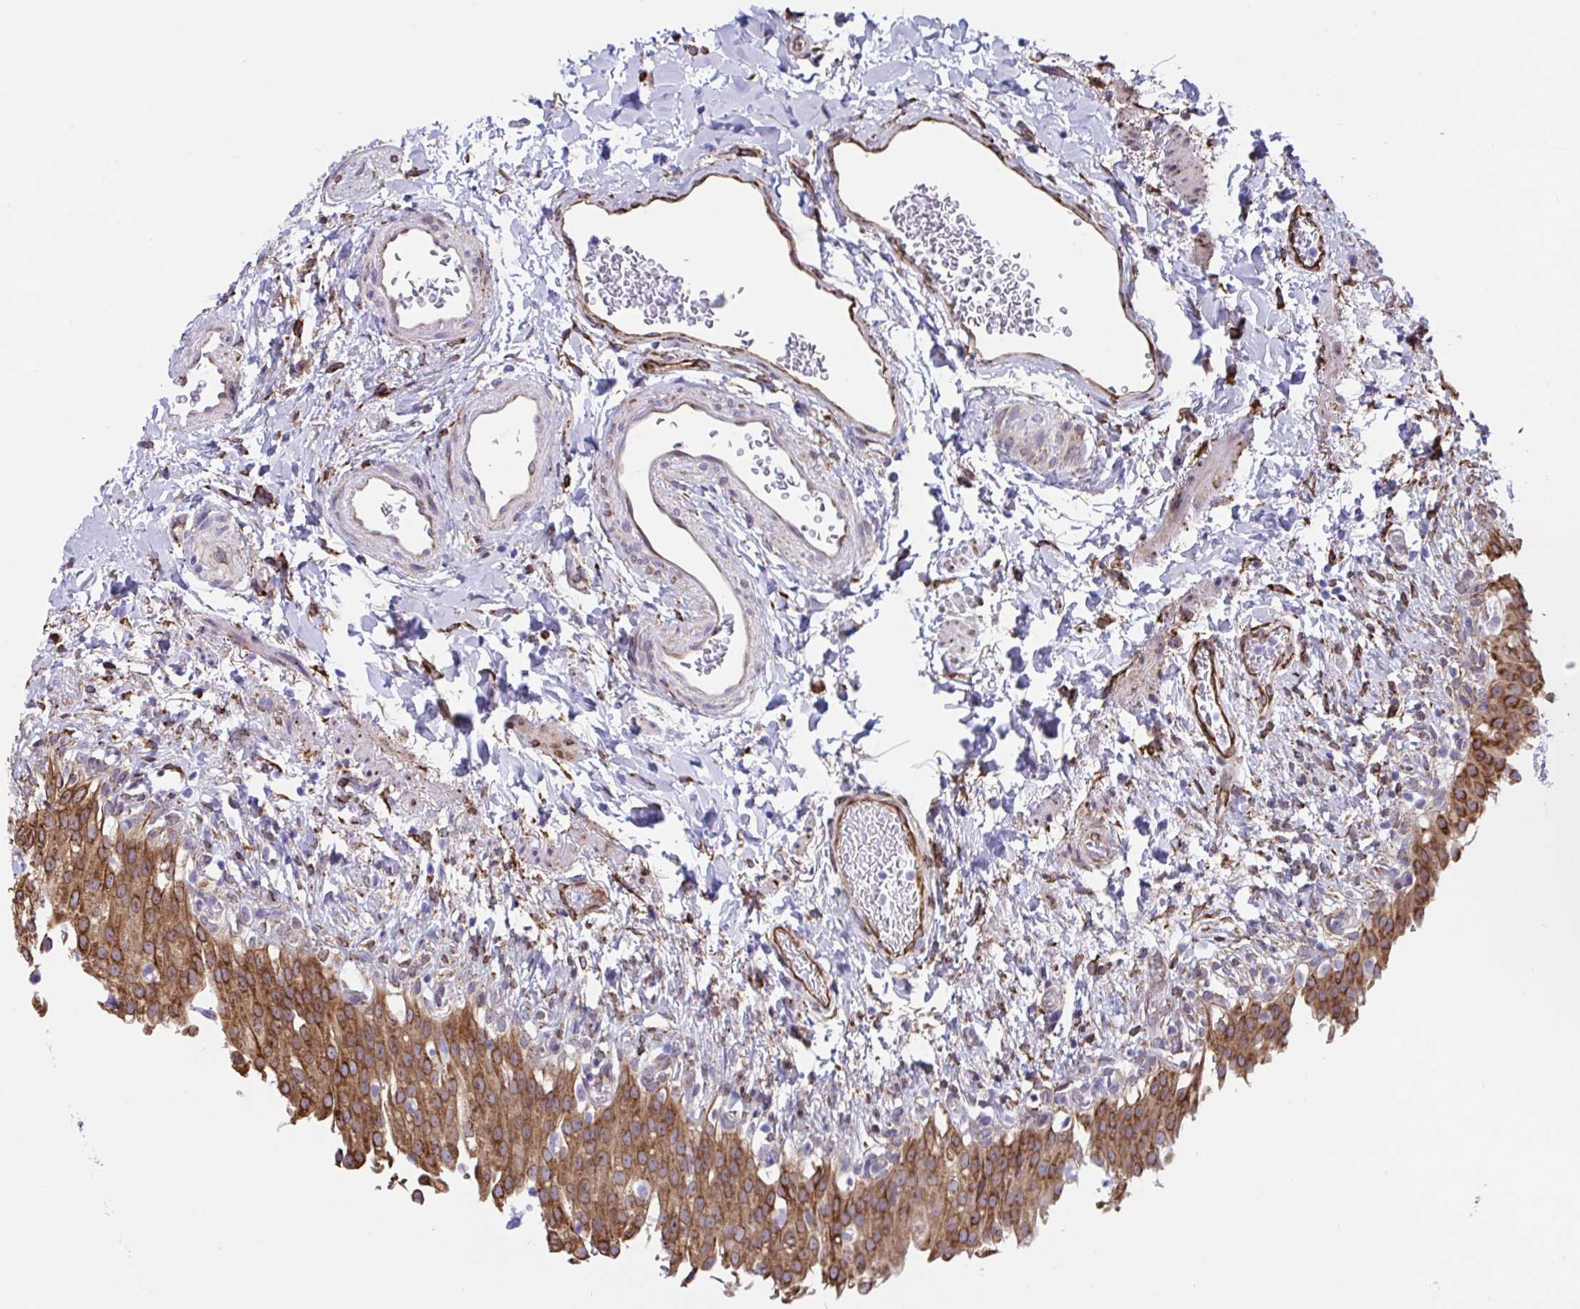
{"staining": {"intensity": "strong", "quantity": ">75%", "location": "cytoplasmic/membranous"}, "tissue": "urinary bladder", "cell_type": "Urothelial cells", "image_type": "normal", "snomed": [{"axis": "morphology", "description": "Normal tissue, NOS"}, {"axis": "topography", "description": "Urinary bladder"}, {"axis": "topography", "description": "Peripheral nerve tissue"}], "caption": "A brown stain labels strong cytoplasmic/membranous positivity of a protein in urothelial cells of benign urinary bladder. (DAB IHC with brightfield microscopy, high magnification).", "gene": "ASPH", "patient": {"sex": "female", "age": 60}}